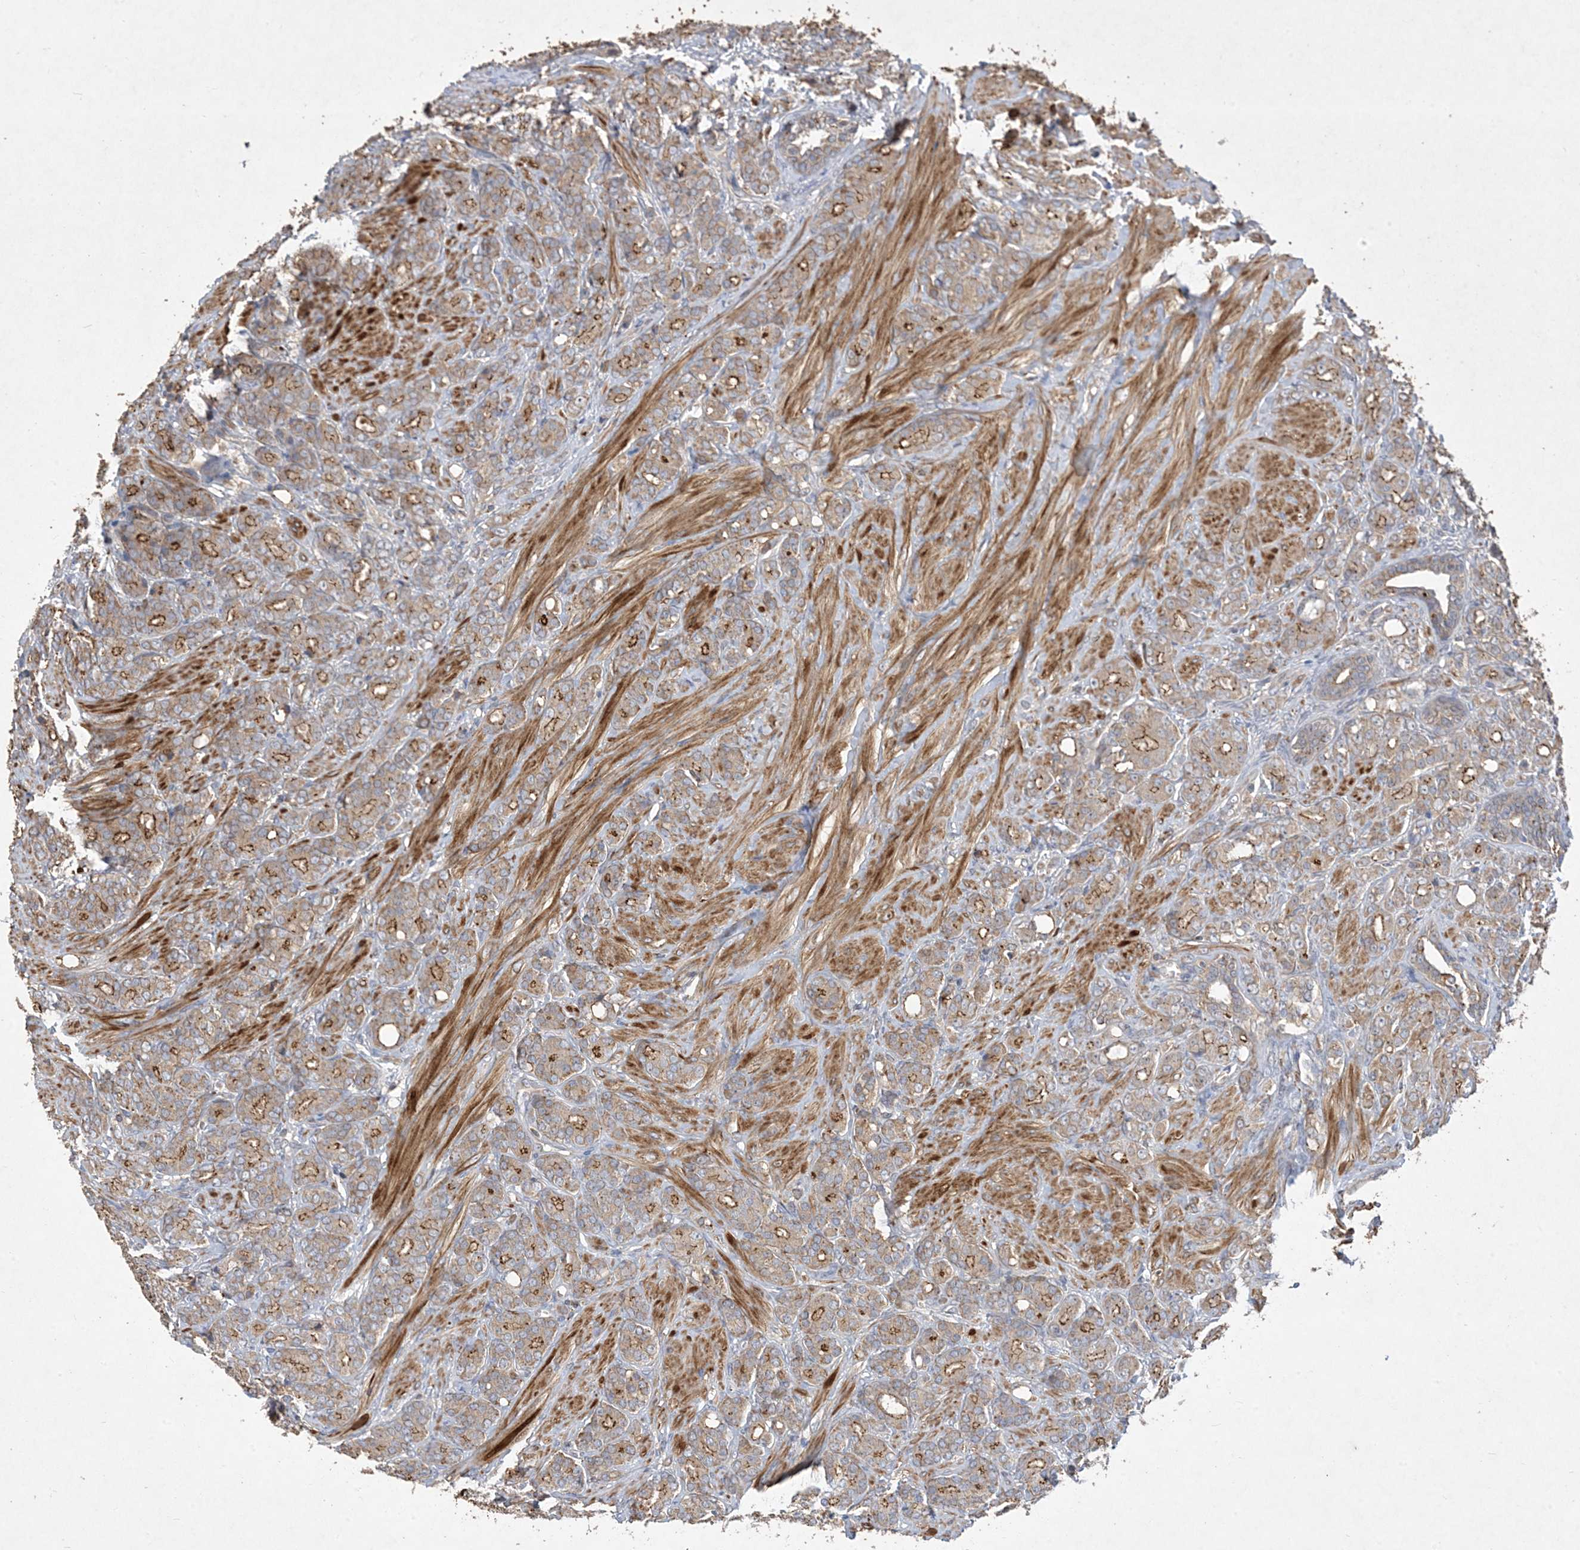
{"staining": {"intensity": "moderate", "quantity": ">75%", "location": "cytoplasmic/membranous"}, "tissue": "prostate cancer", "cell_type": "Tumor cells", "image_type": "cancer", "snomed": [{"axis": "morphology", "description": "Adenocarcinoma, High grade"}, {"axis": "topography", "description": "Prostate"}], "caption": "Prostate cancer tissue exhibits moderate cytoplasmic/membranous positivity in about >75% of tumor cells The staining was performed using DAB to visualize the protein expression in brown, while the nuclei were stained in blue with hematoxylin (Magnification: 20x).", "gene": "MASP2", "patient": {"sex": "male", "age": 62}}